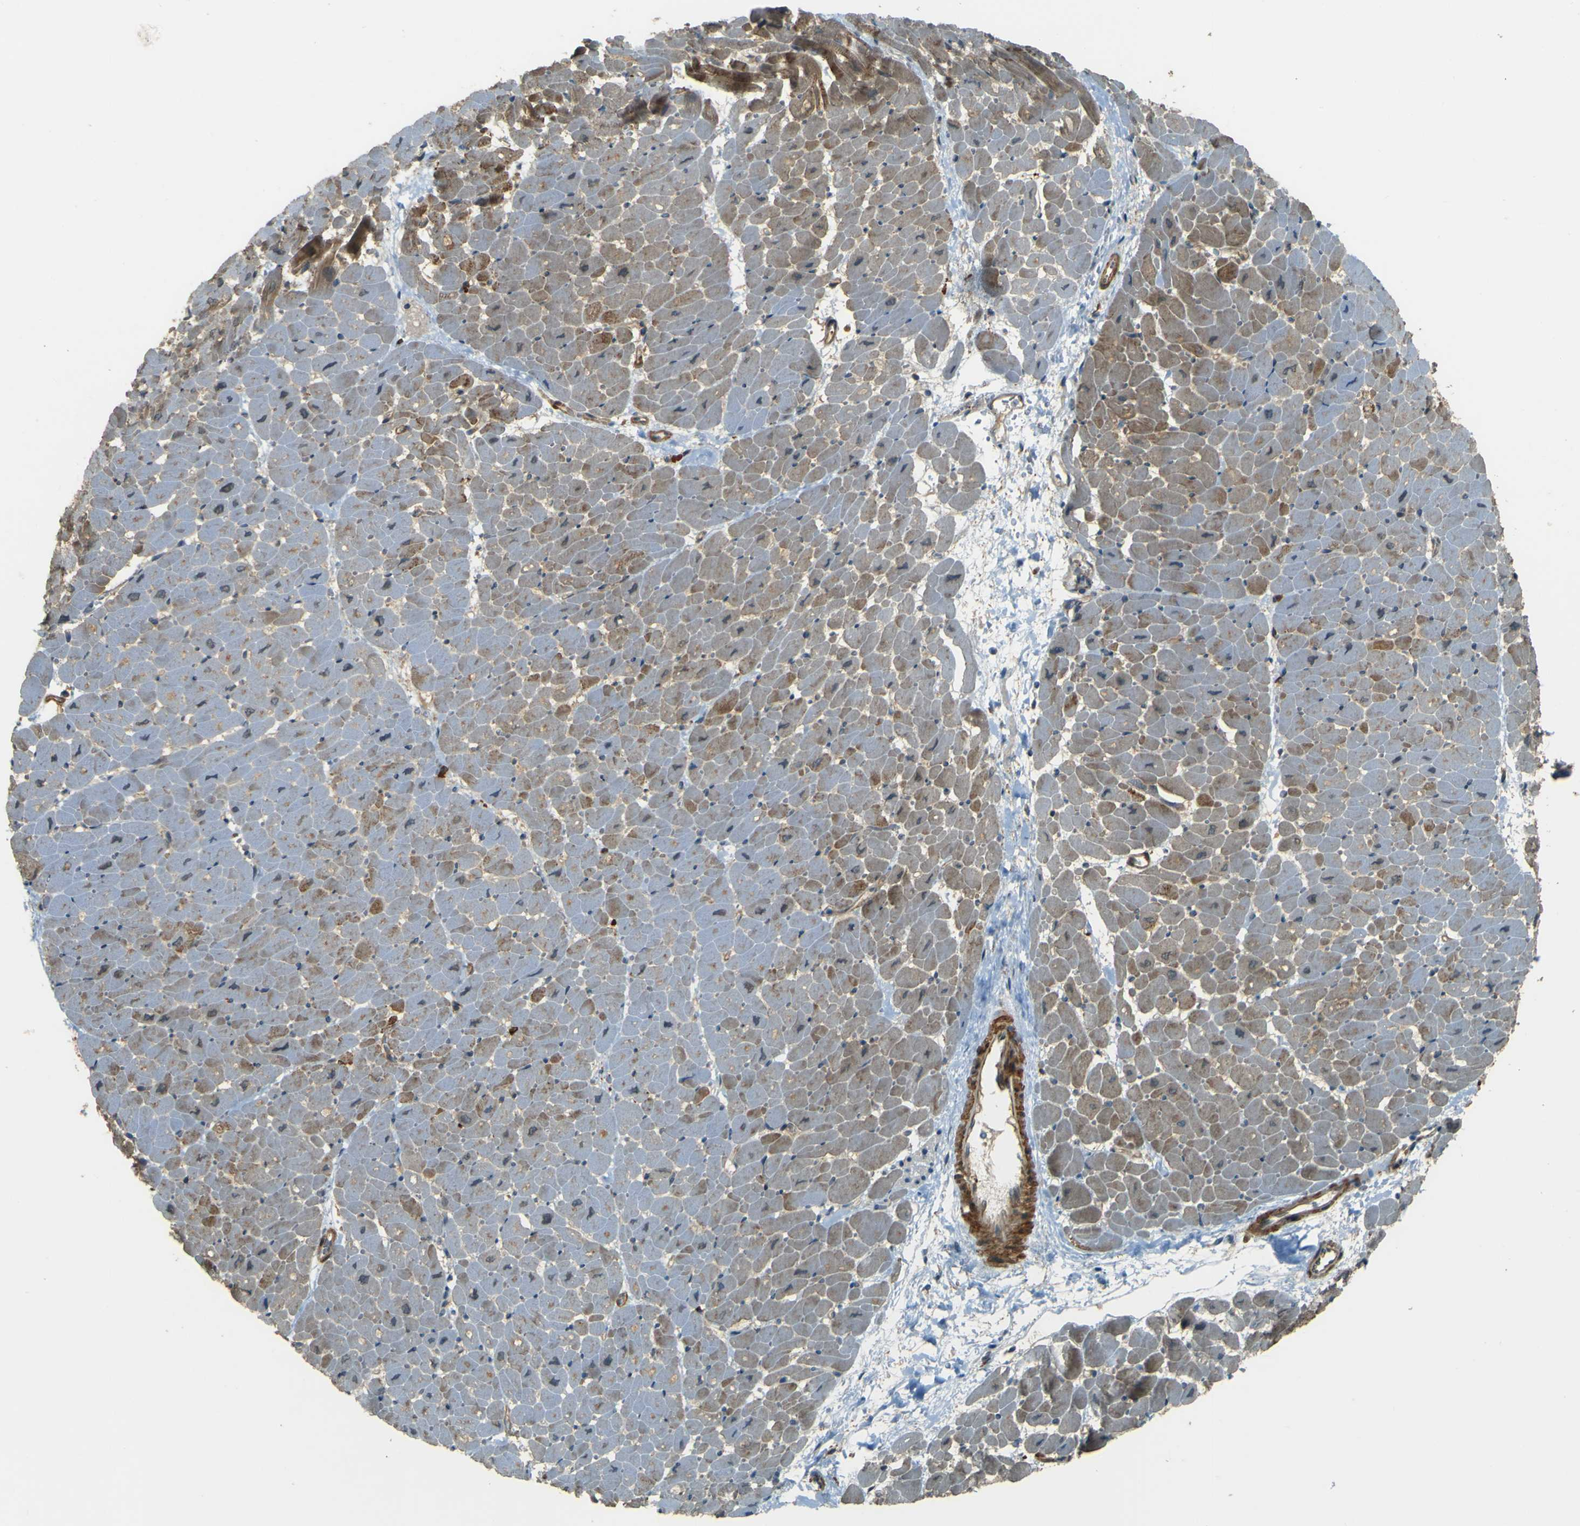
{"staining": {"intensity": "weak", "quantity": "25%-75%", "location": "cytoplasmic/membranous"}, "tissue": "heart muscle", "cell_type": "Cardiomyocytes", "image_type": "normal", "snomed": [{"axis": "morphology", "description": "Normal tissue, NOS"}, {"axis": "topography", "description": "Heart"}], "caption": "Immunohistochemistry (IHC) of benign human heart muscle exhibits low levels of weak cytoplasmic/membranous expression in approximately 25%-75% of cardiomyocytes.", "gene": "NEXN", "patient": {"sex": "male", "age": 45}}